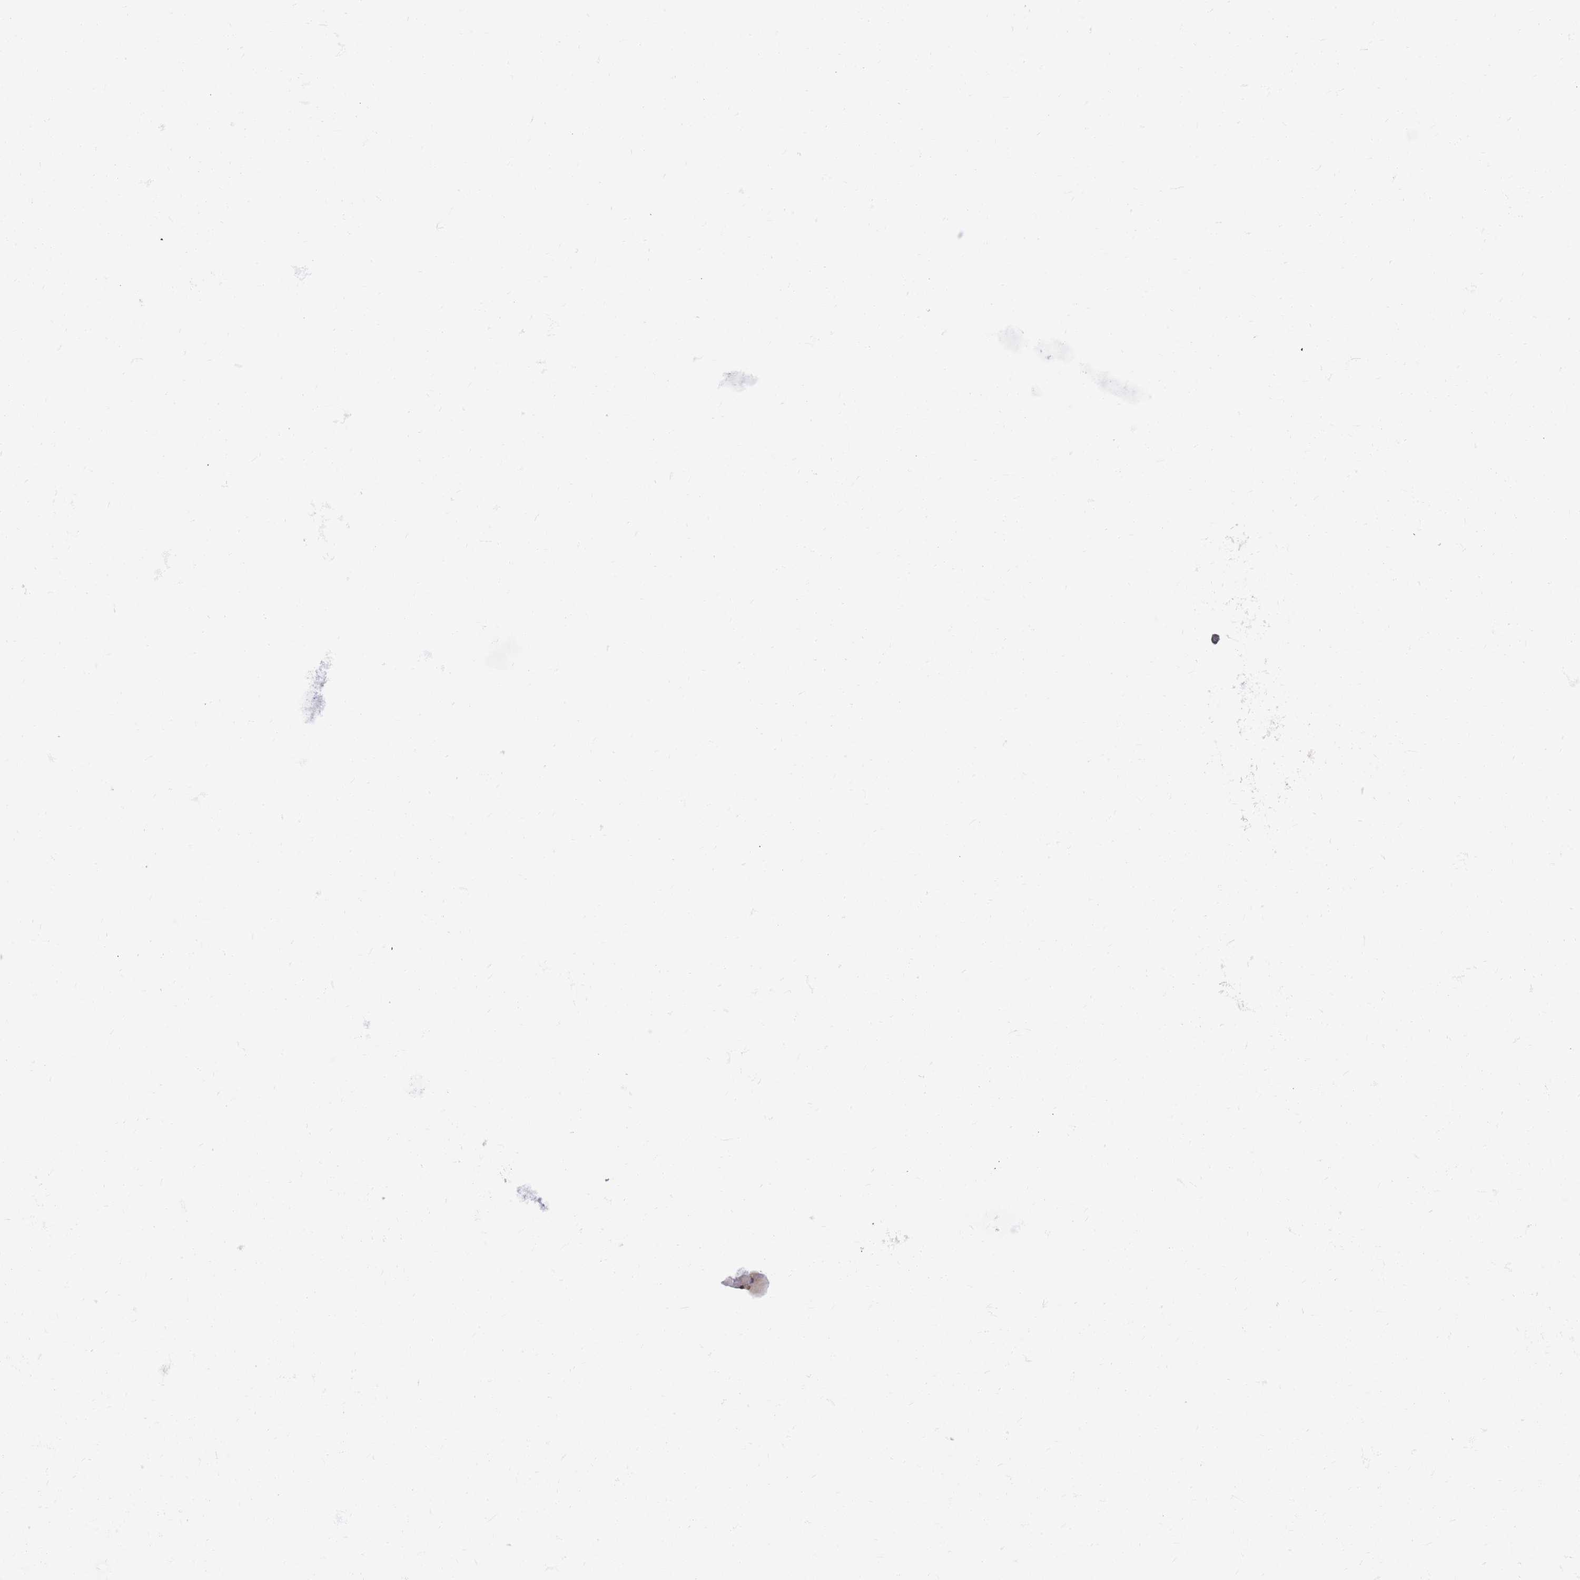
{"staining": {"intensity": "negative", "quantity": "none", "location": "none"}, "tissue": "ovarian cancer", "cell_type": "Tumor cells", "image_type": "cancer", "snomed": [{"axis": "morphology", "description": "Cystadenocarcinoma, mucinous, NOS"}, {"axis": "topography", "description": "Ovary"}], "caption": "Image shows no significant protein positivity in tumor cells of ovarian cancer (mucinous cystadenocarcinoma). (DAB immunohistochemistry with hematoxylin counter stain).", "gene": "MTMR2", "patient": {"sex": "female", "age": 61}}